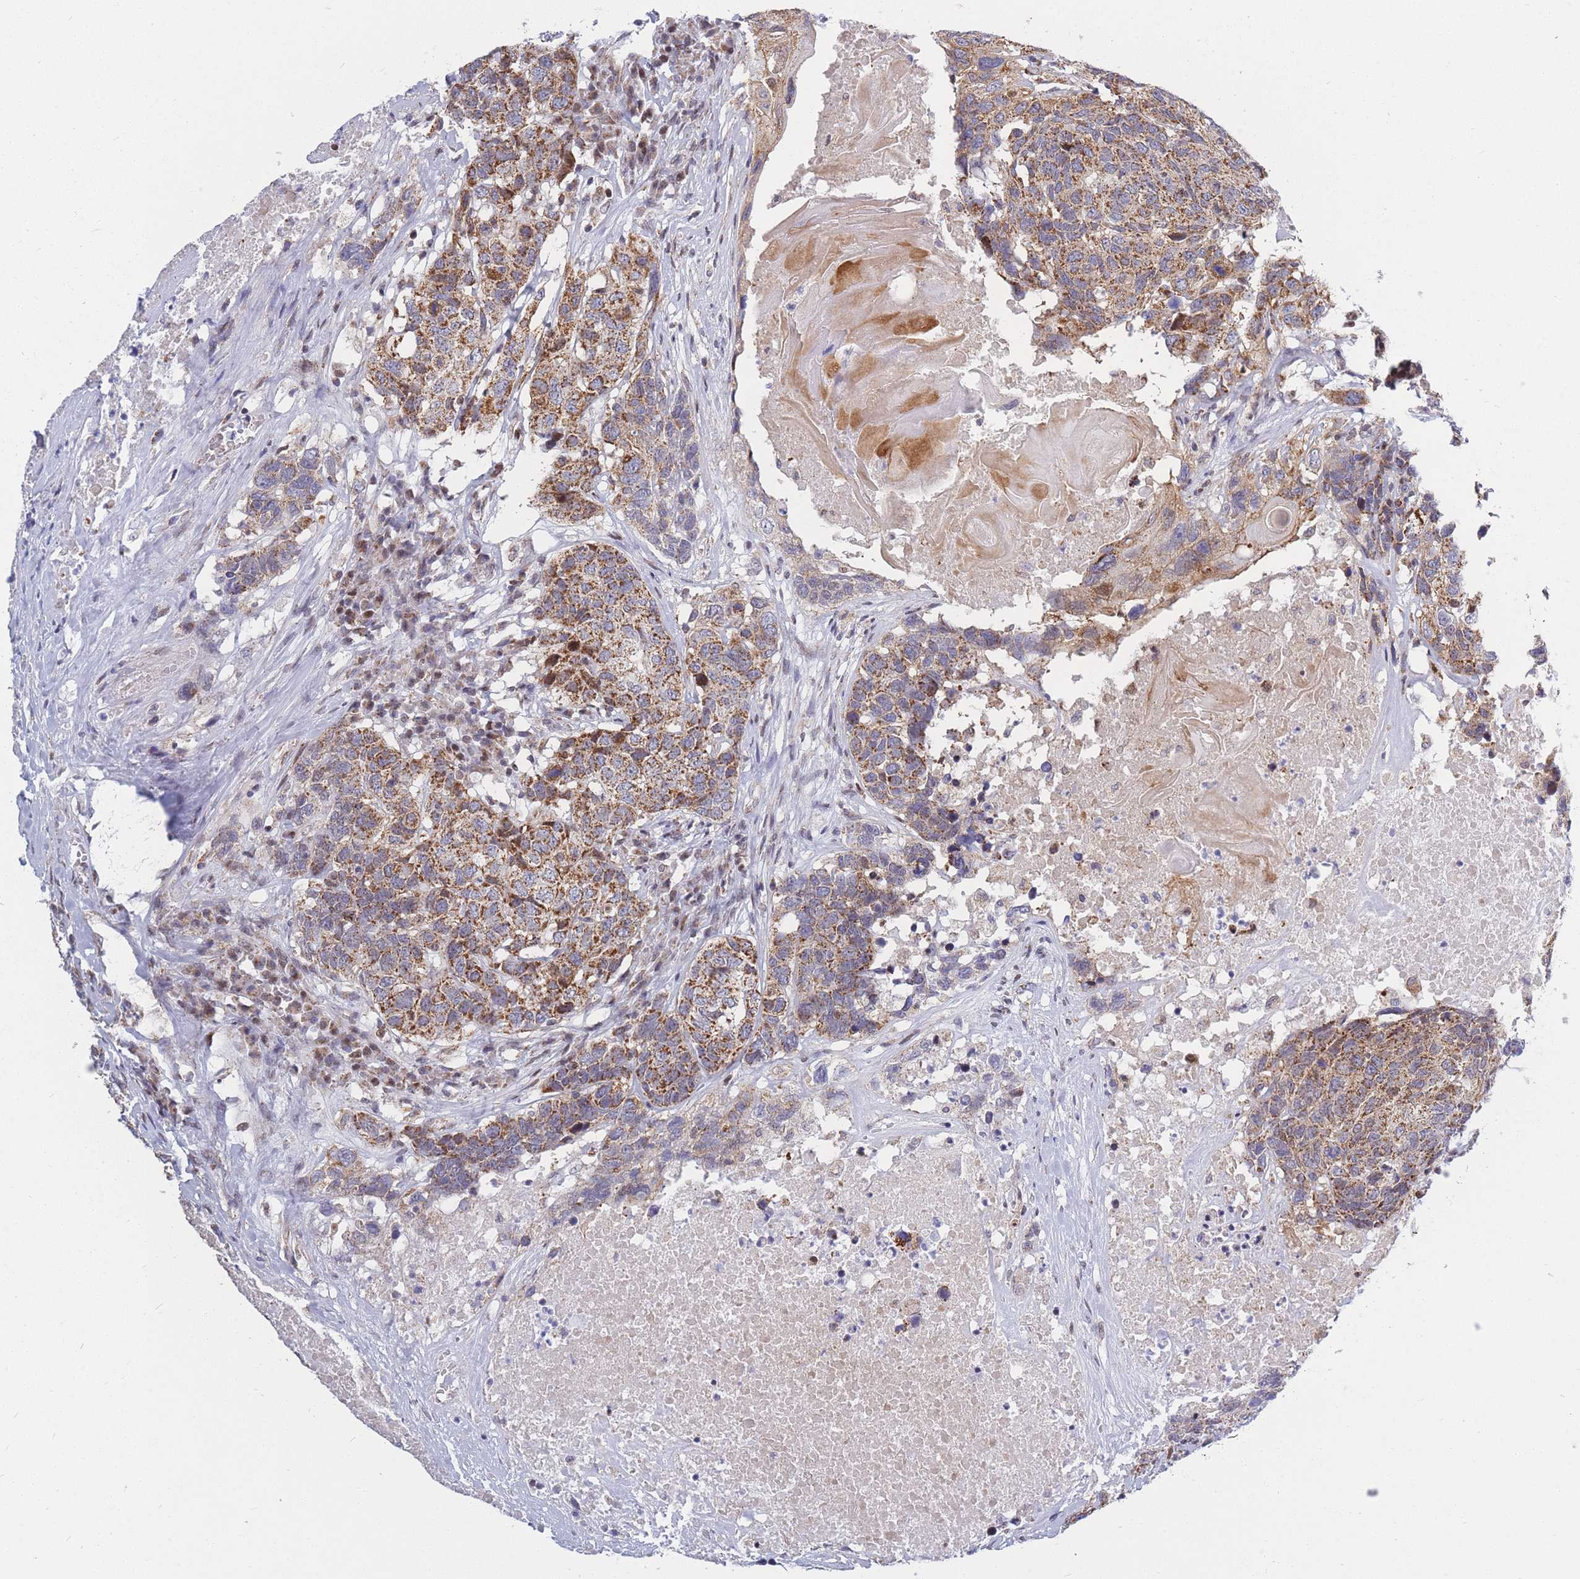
{"staining": {"intensity": "strong", "quantity": "25%-75%", "location": "cytoplasmic/membranous"}, "tissue": "head and neck cancer", "cell_type": "Tumor cells", "image_type": "cancer", "snomed": [{"axis": "morphology", "description": "Squamous cell carcinoma, NOS"}, {"axis": "topography", "description": "Head-Neck"}], "caption": "Protein expression by immunohistochemistry (IHC) demonstrates strong cytoplasmic/membranous expression in about 25%-75% of tumor cells in squamous cell carcinoma (head and neck).", "gene": "MOB4", "patient": {"sex": "male", "age": 66}}